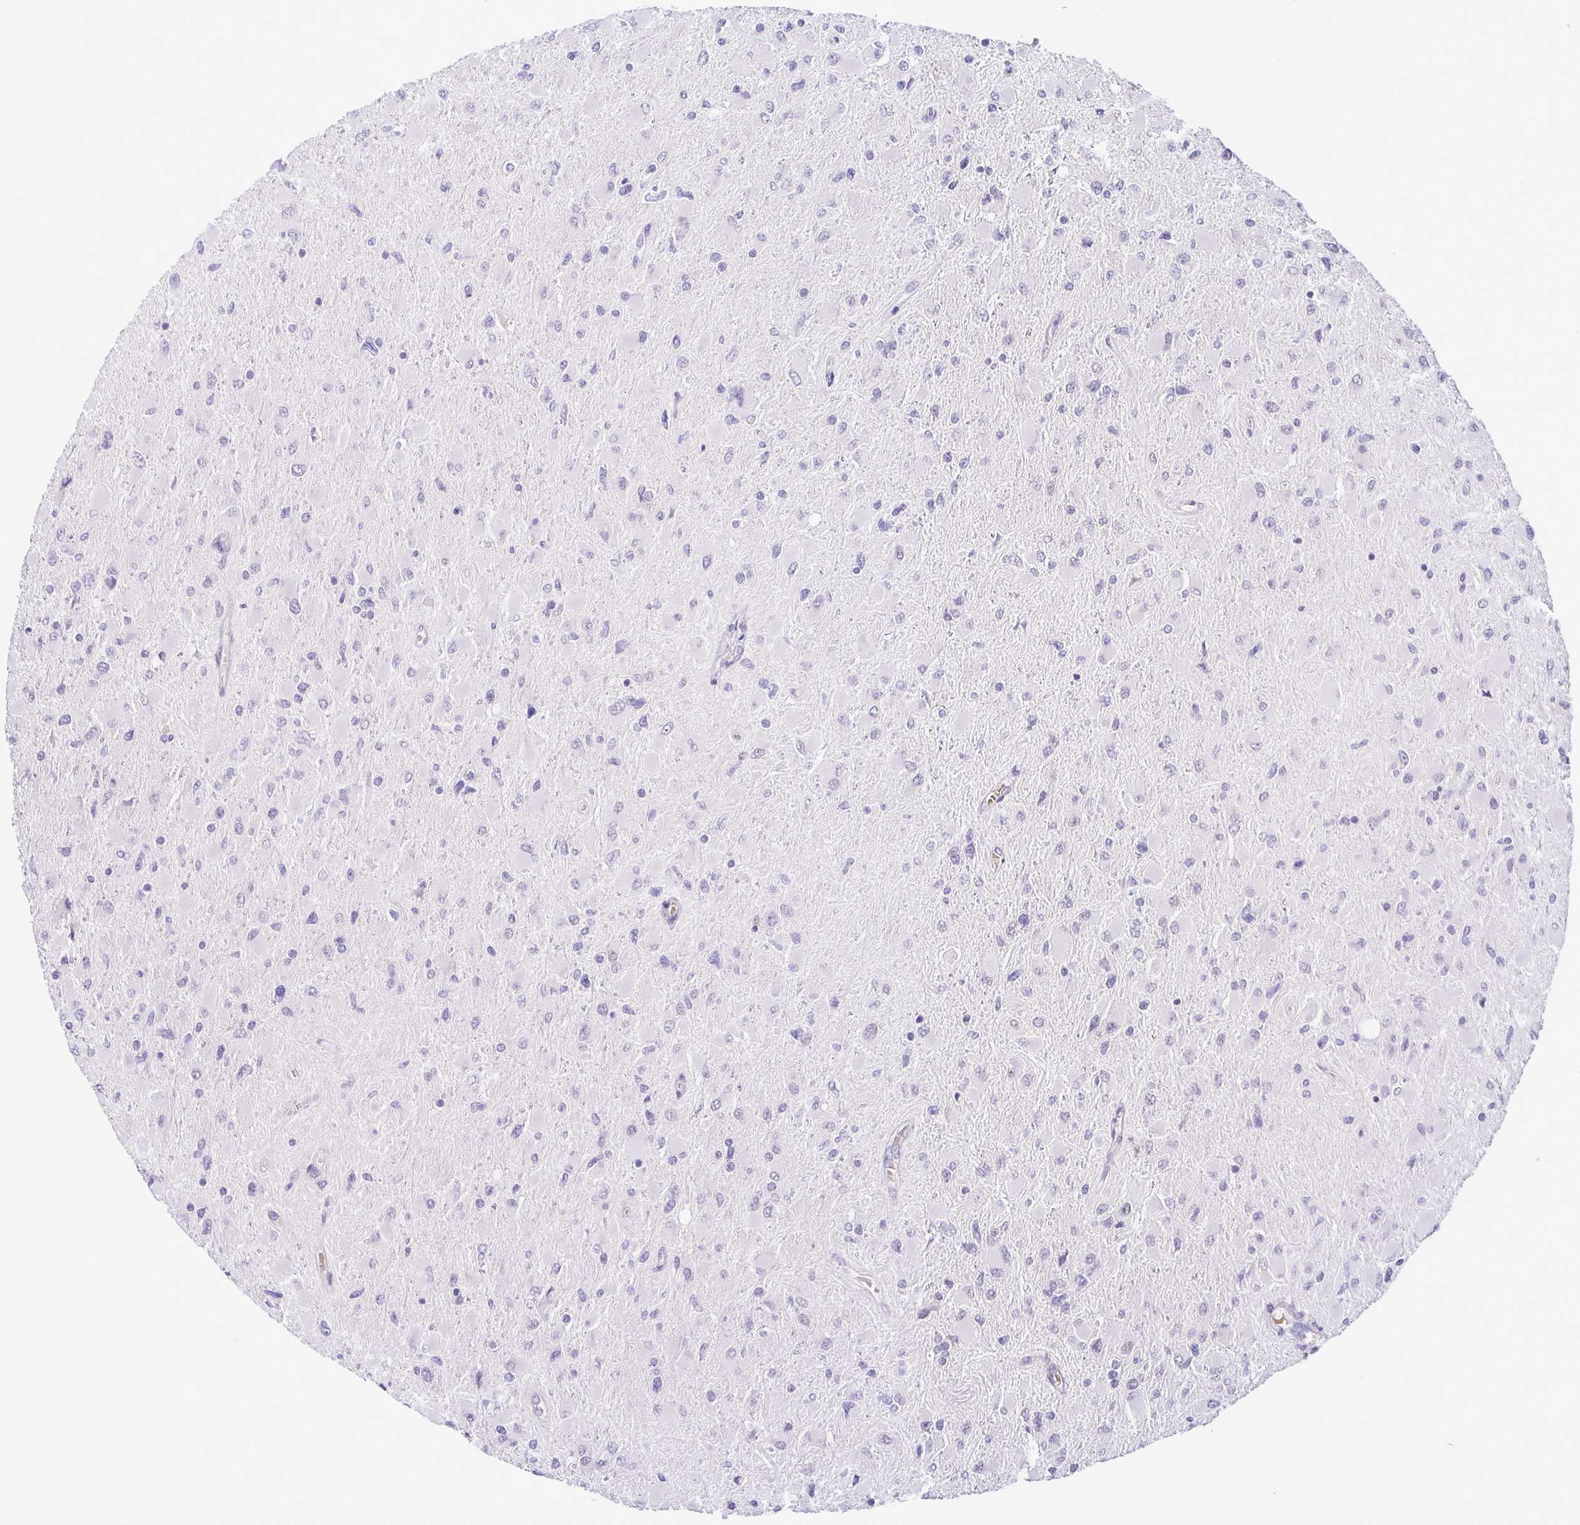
{"staining": {"intensity": "negative", "quantity": "none", "location": "none"}, "tissue": "glioma", "cell_type": "Tumor cells", "image_type": "cancer", "snomed": [{"axis": "morphology", "description": "Glioma, malignant, High grade"}, {"axis": "topography", "description": "Cerebral cortex"}], "caption": "Tumor cells show no significant protein positivity in glioma.", "gene": "TIPIN", "patient": {"sex": "female", "age": 36}}